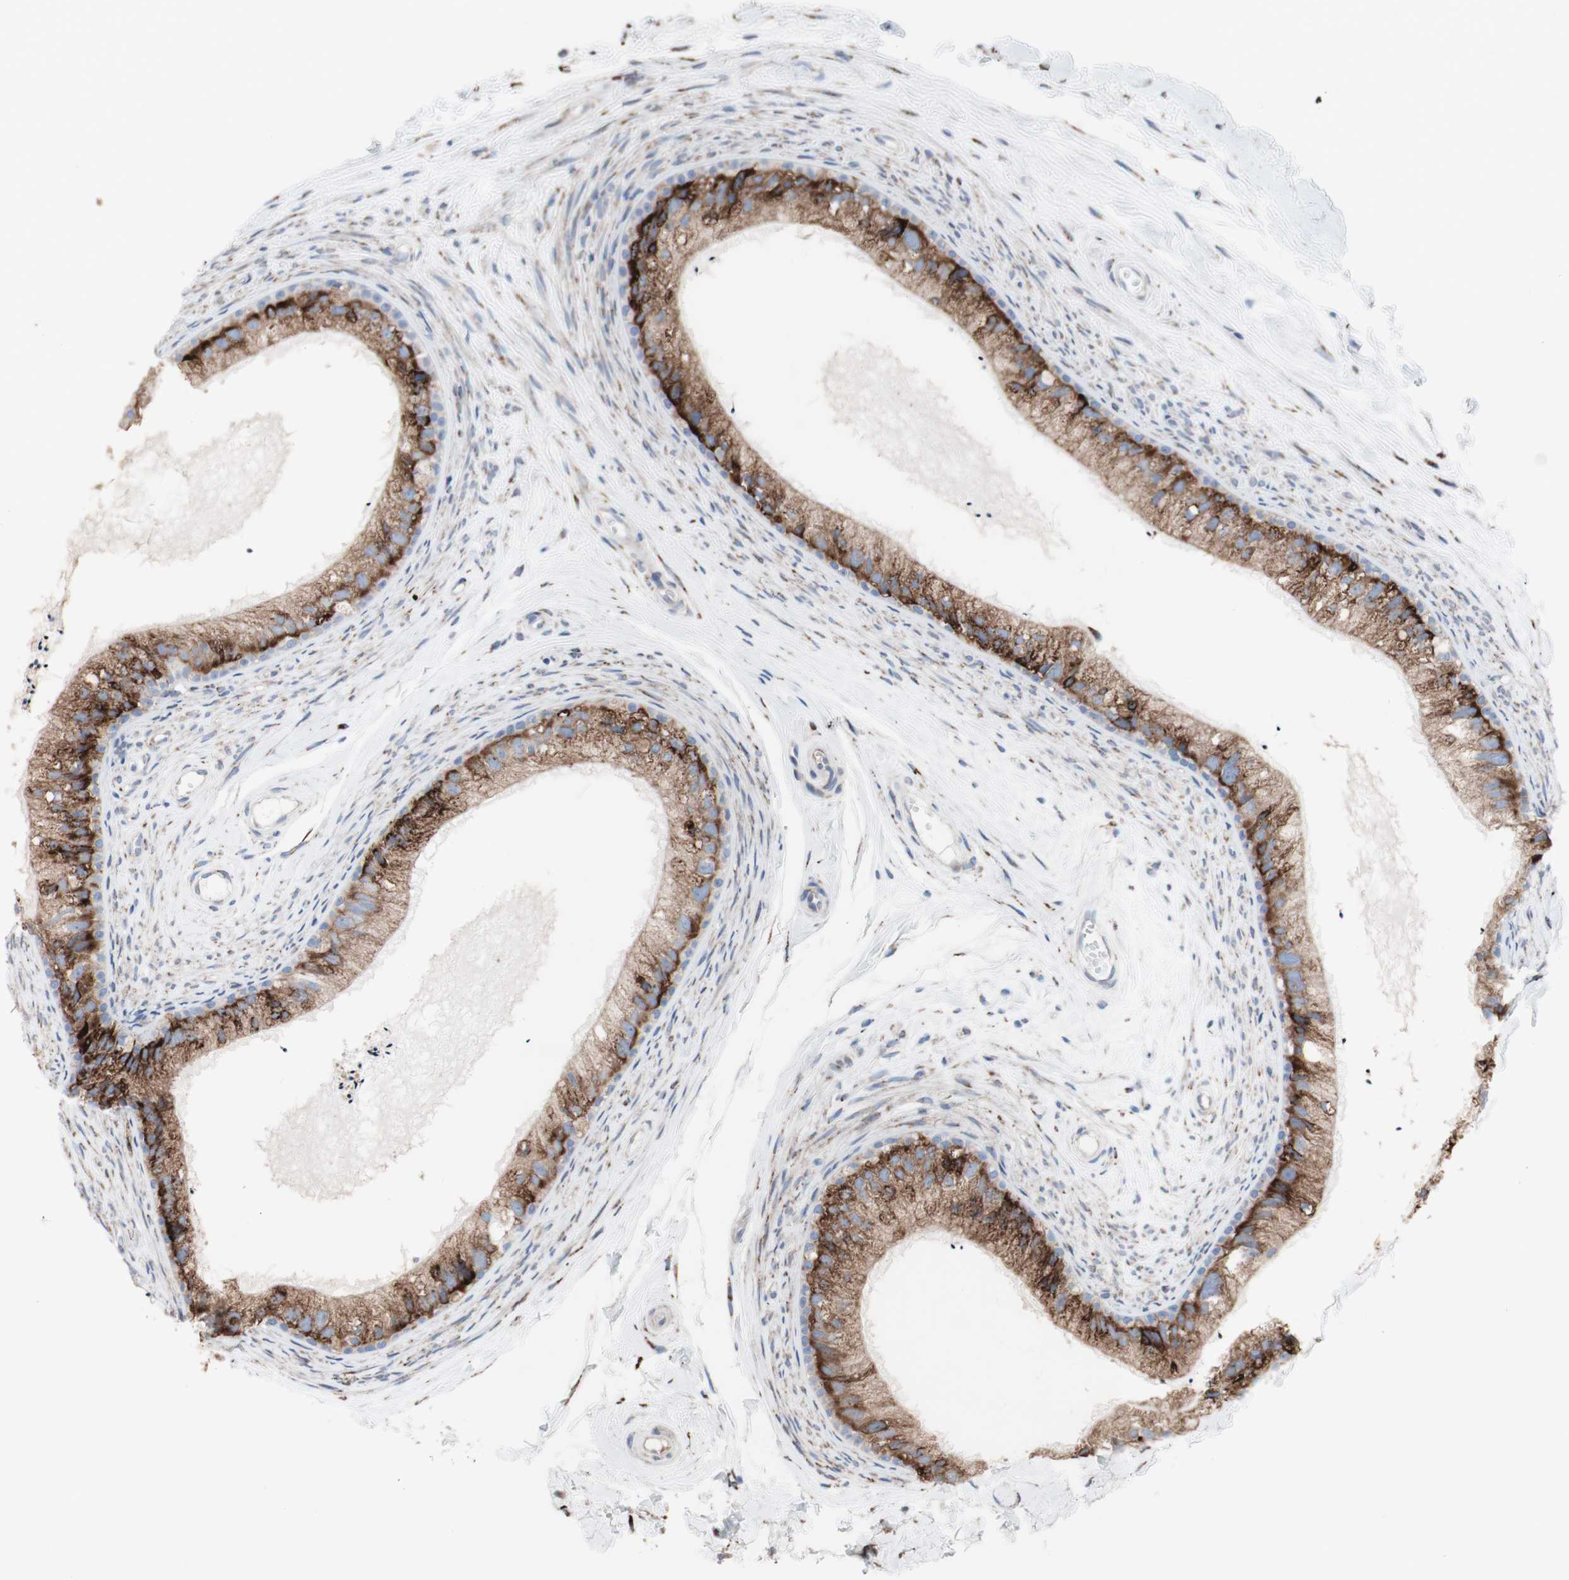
{"staining": {"intensity": "strong", "quantity": ">75%", "location": "cytoplasmic/membranous"}, "tissue": "epididymis", "cell_type": "Glandular cells", "image_type": "normal", "snomed": [{"axis": "morphology", "description": "Normal tissue, NOS"}, {"axis": "topography", "description": "Epididymis"}], "caption": "An immunohistochemistry photomicrograph of benign tissue is shown. Protein staining in brown shows strong cytoplasmic/membranous positivity in epididymis within glandular cells. The staining was performed using DAB (3,3'-diaminobenzidine), with brown indicating positive protein expression. Nuclei are stained blue with hematoxylin.", "gene": "AGPAT5", "patient": {"sex": "male", "age": 56}}